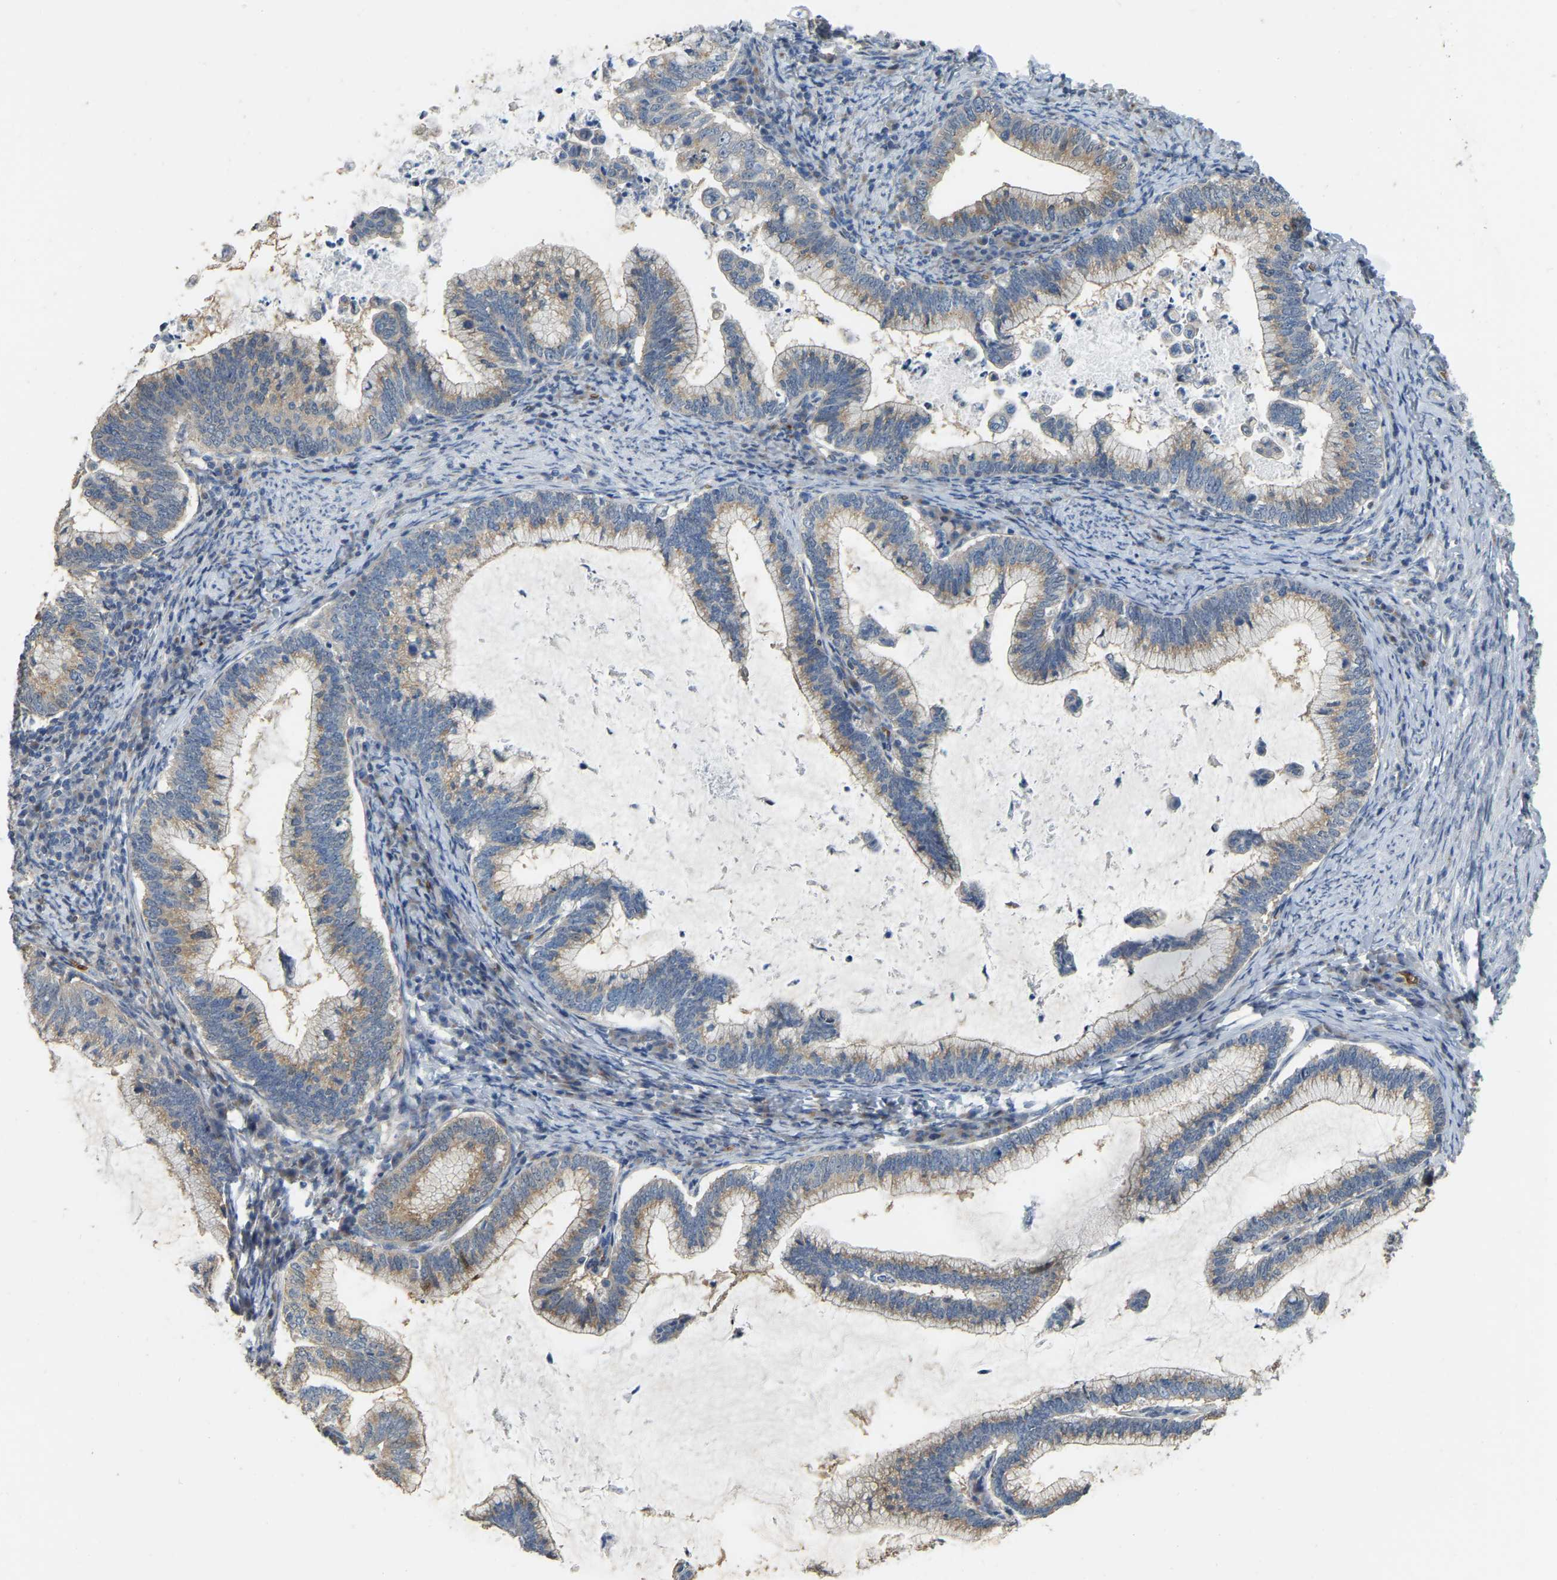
{"staining": {"intensity": "moderate", "quantity": ">75%", "location": "cytoplasmic/membranous"}, "tissue": "cervical cancer", "cell_type": "Tumor cells", "image_type": "cancer", "snomed": [{"axis": "morphology", "description": "Adenocarcinoma, NOS"}, {"axis": "topography", "description": "Cervix"}], "caption": "Approximately >75% of tumor cells in human cervical cancer (adenocarcinoma) display moderate cytoplasmic/membranous protein positivity as visualized by brown immunohistochemical staining.", "gene": "CFAP298", "patient": {"sex": "female", "age": 36}}